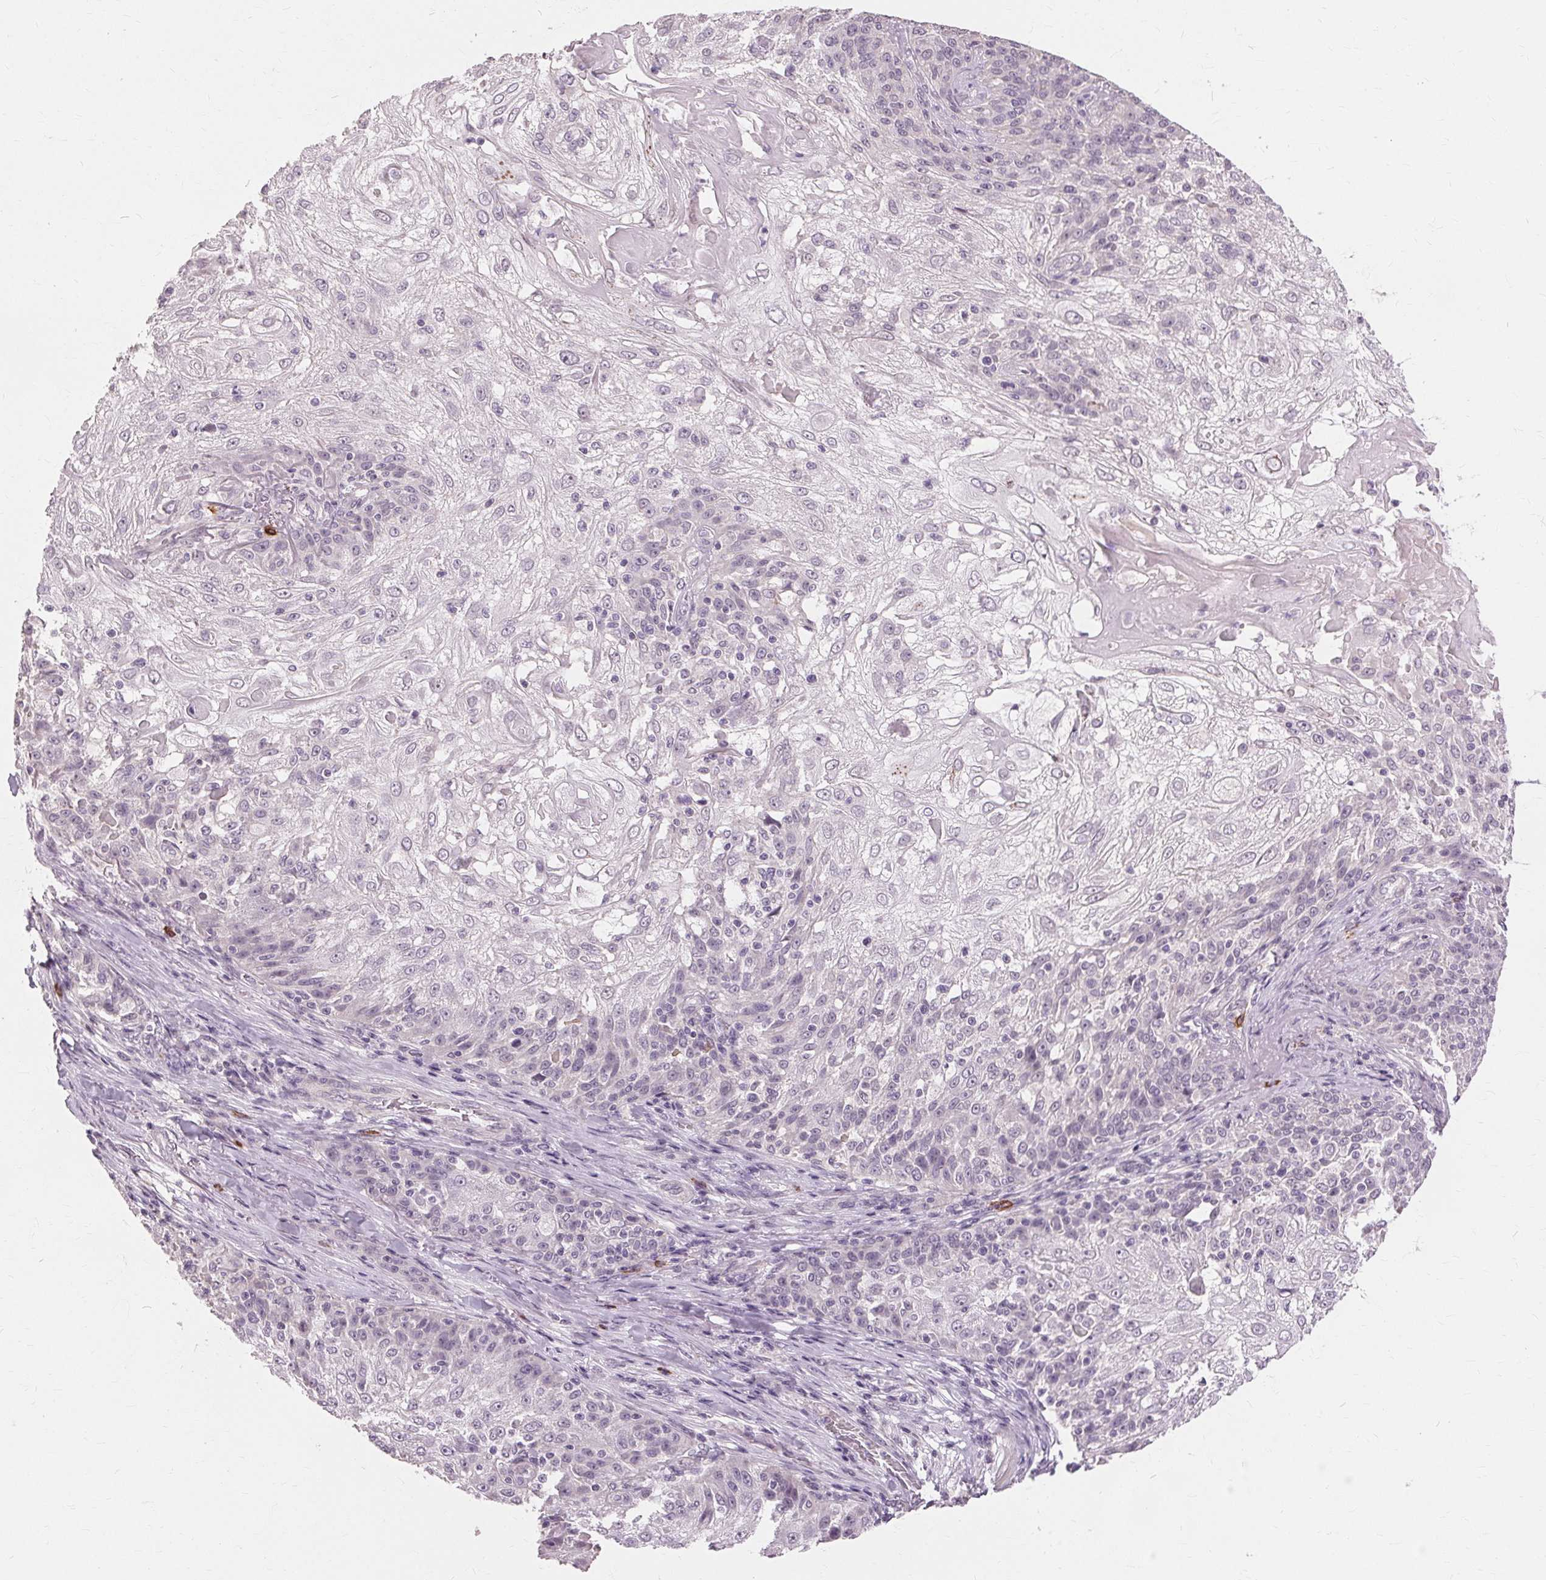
{"staining": {"intensity": "negative", "quantity": "none", "location": "none"}, "tissue": "skin cancer", "cell_type": "Tumor cells", "image_type": "cancer", "snomed": [{"axis": "morphology", "description": "Normal tissue, NOS"}, {"axis": "morphology", "description": "Squamous cell carcinoma, NOS"}, {"axis": "topography", "description": "Skin"}], "caption": "A micrograph of human skin cancer (squamous cell carcinoma) is negative for staining in tumor cells.", "gene": "SIGLEC6", "patient": {"sex": "female", "age": 83}}